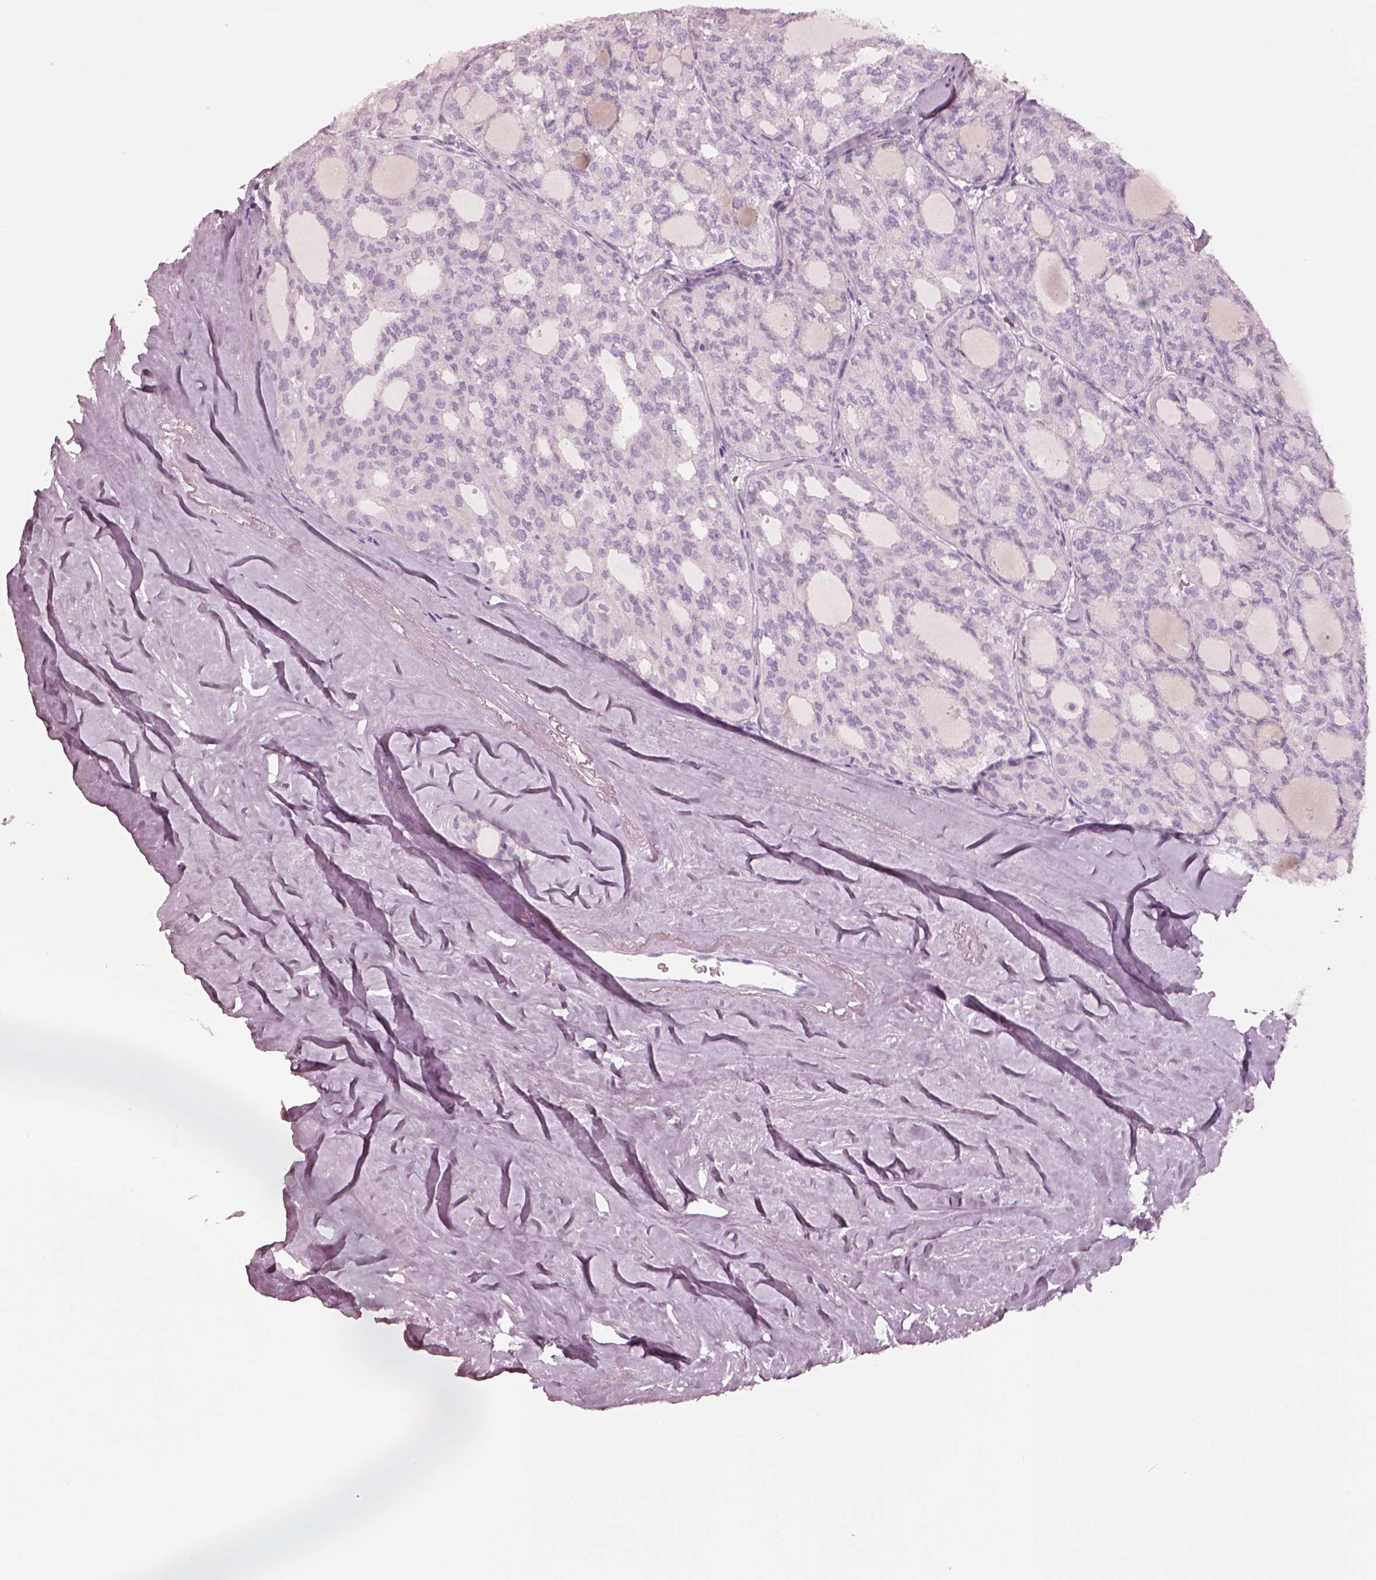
{"staining": {"intensity": "negative", "quantity": "none", "location": "none"}, "tissue": "thyroid cancer", "cell_type": "Tumor cells", "image_type": "cancer", "snomed": [{"axis": "morphology", "description": "Follicular adenoma carcinoma, NOS"}, {"axis": "topography", "description": "Thyroid gland"}], "caption": "Thyroid cancer was stained to show a protein in brown. There is no significant staining in tumor cells.", "gene": "PNOC", "patient": {"sex": "male", "age": 75}}